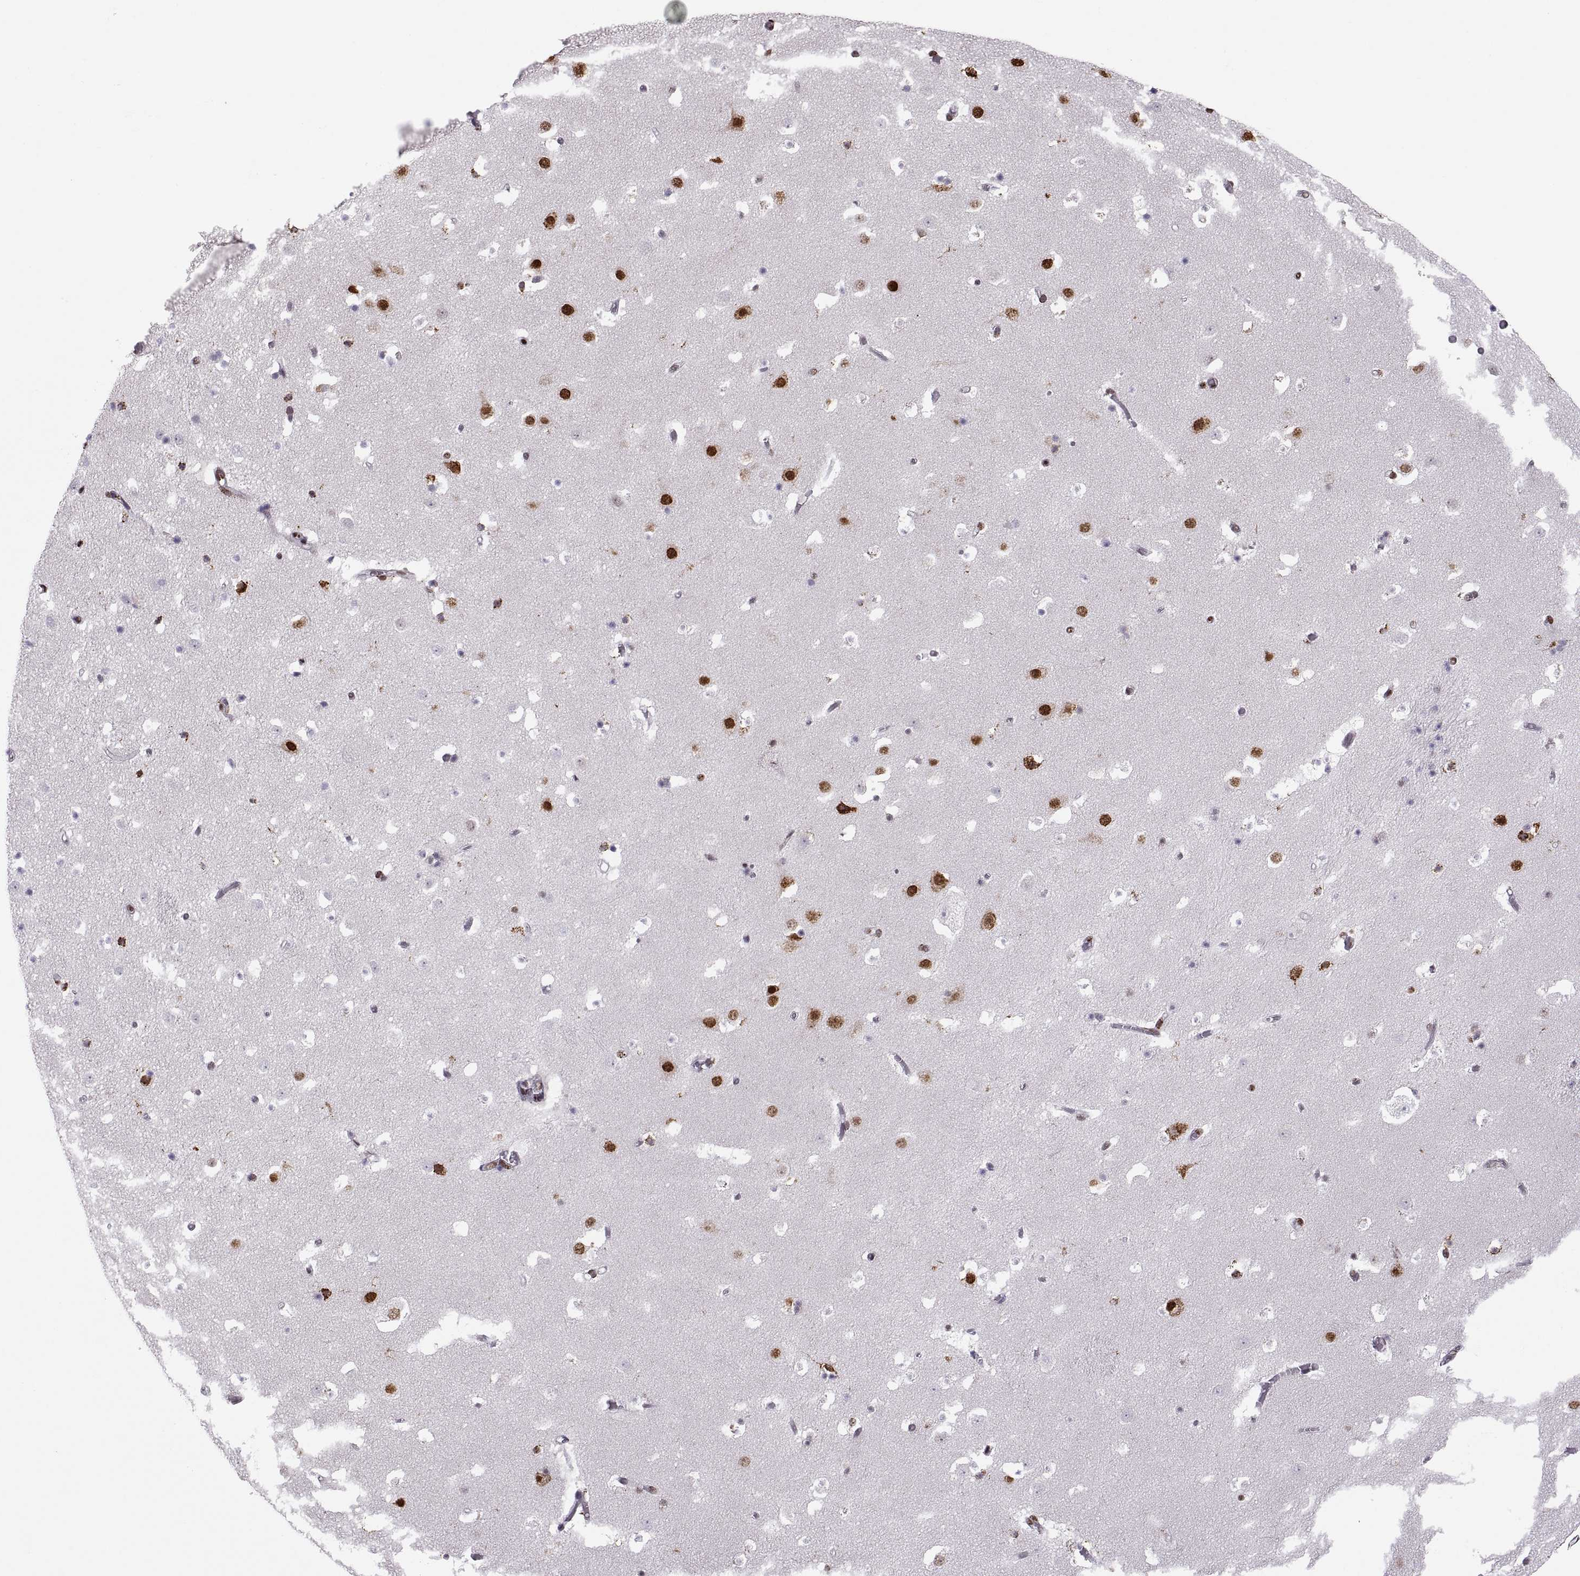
{"staining": {"intensity": "strong", "quantity": "25%-75%", "location": "nuclear"}, "tissue": "caudate", "cell_type": "Glial cells", "image_type": "normal", "snomed": [{"axis": "morphology", "description": "Normal tissue, NOS"}, {"axis": "topography", "description": "Lateral ventricle wall"}], "caption": "A histopathology image showing strong nuclear expression in about 25%-75% of glial cells in unremarkable caudate, as visualized by brown immunohistochemical staining.", "gene": "SNAI1", "patient": {"sex": "female", "age": 42}}